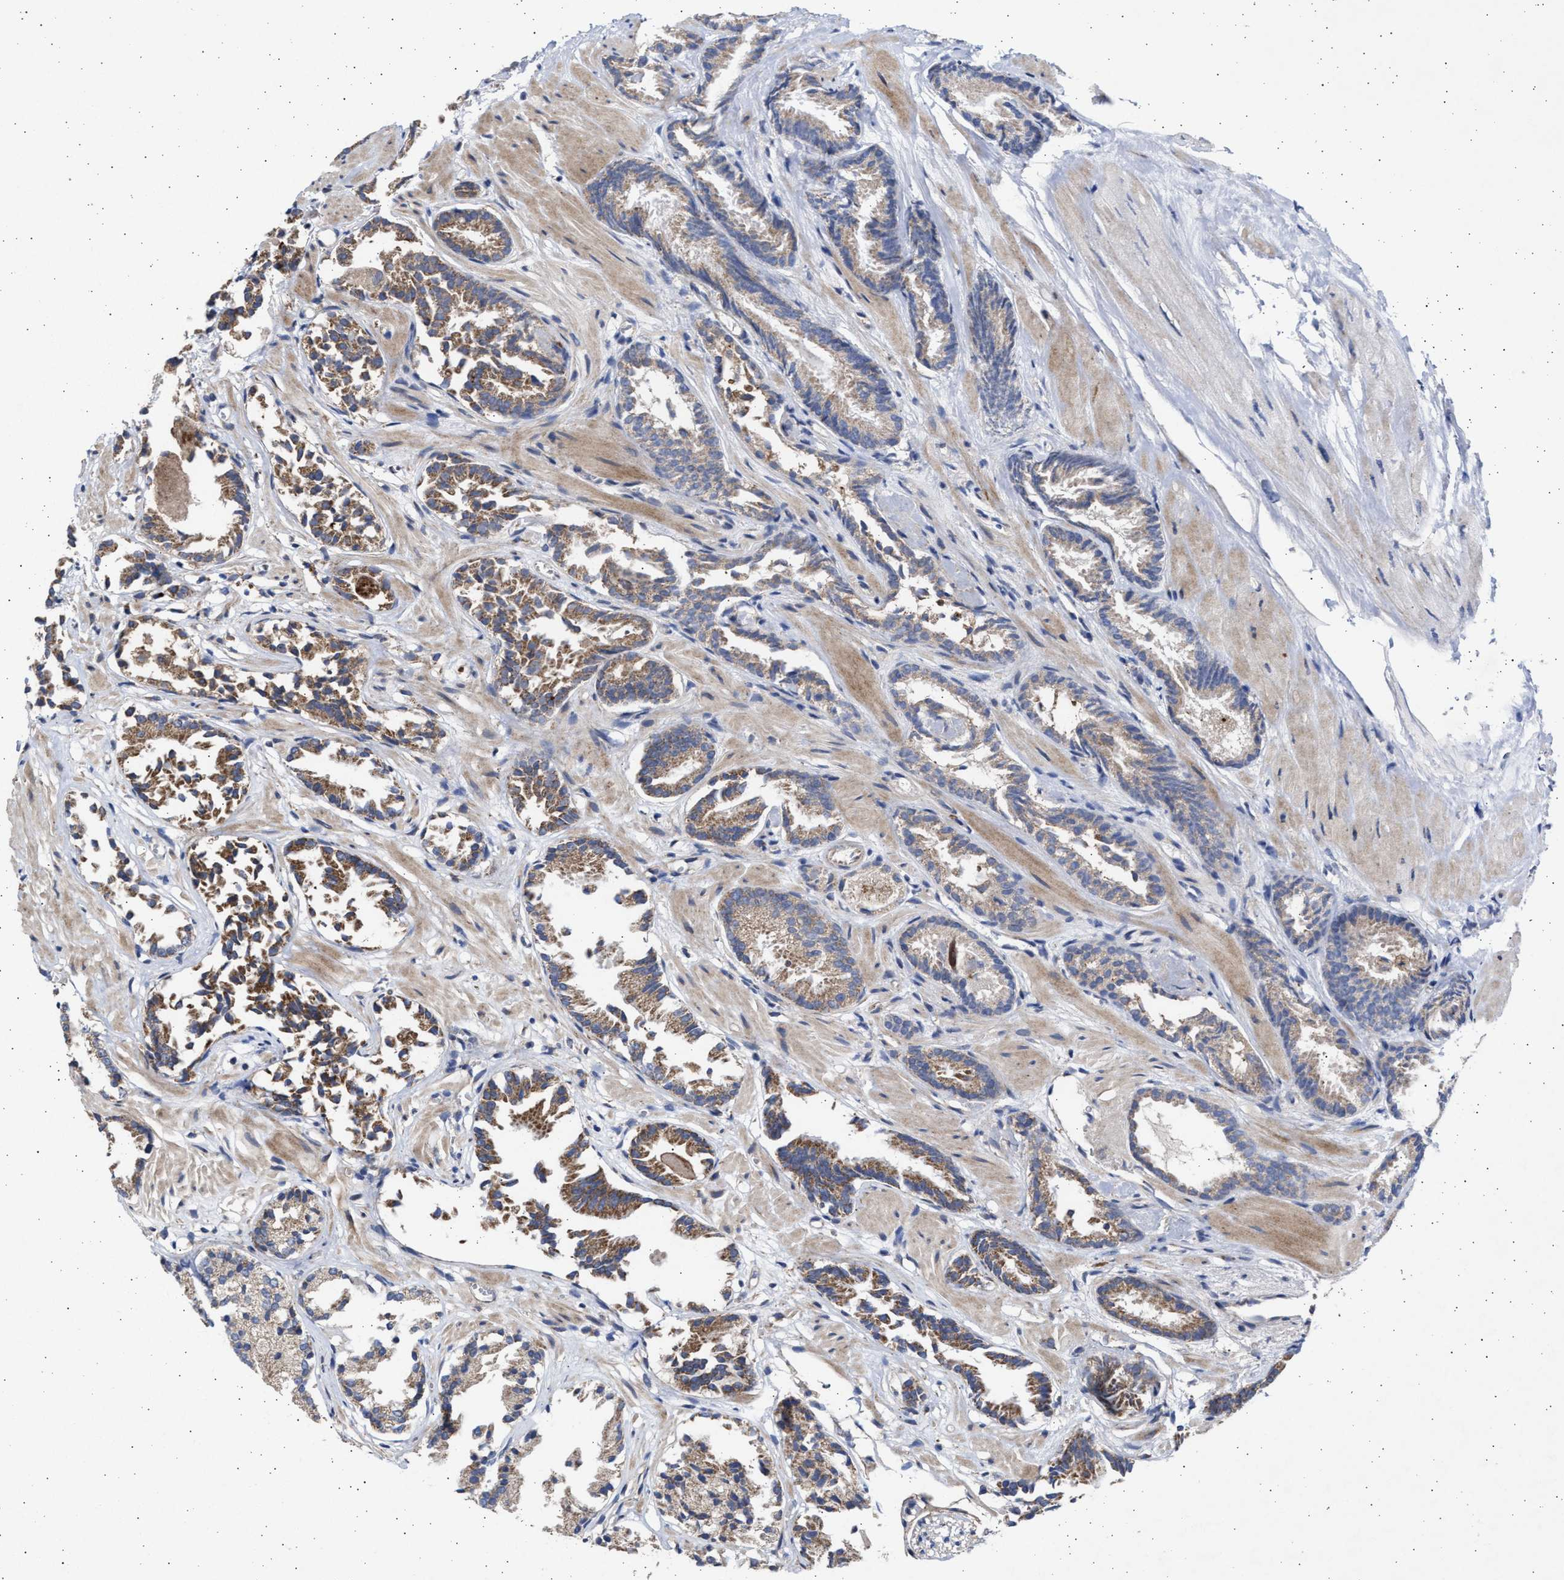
{"staining": {"intensity": "strong", "quantity": "25%-75%", "location": "cytoplasmic/membranous"}, "tissue": "prostate cancer", "cell_type": "Tumor cells", "image_type": "cancer", "snomed": [{"axis": "morphology", "description": "Adenocarcinoma, Low grade"}, {"axis": "topography", "description": "Prostate"}], "caption": "Tumor cells reveal strong cytoplasmic/membranous staining in approximately 25%-75% of cells in prostate adenocarcinoma (low-grade).", "gene": "TTC19", "patient": {"sex": "male", "age": 51}}